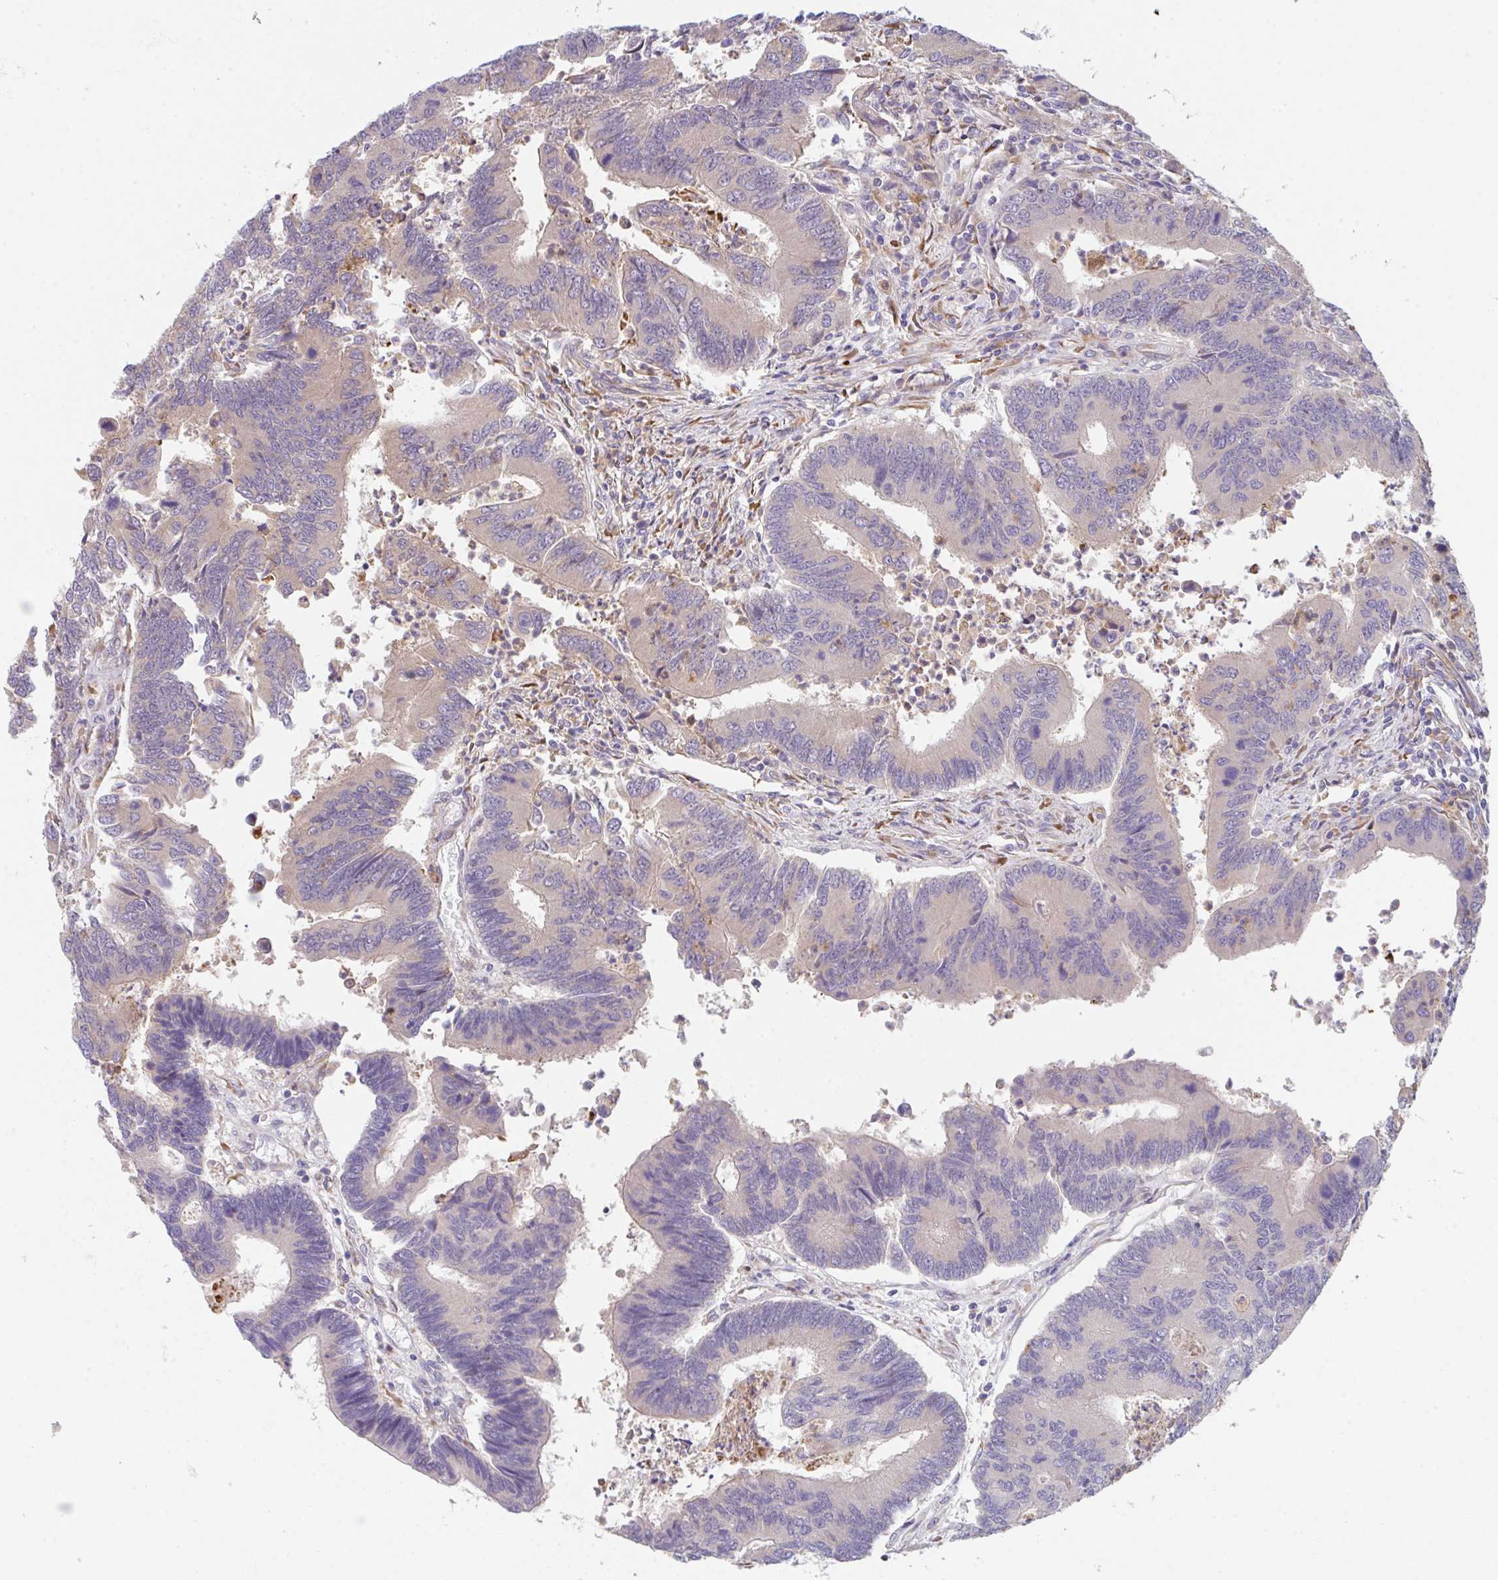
{"staining": {"intensity": "negative", "quantity": "none", "location": "none"}, "tissue": "colorectal cancer", "cell_type": "Tumor cells", "image_type": "cancer", "snomed": [{"axis": "morphology", "description": "Adenocarcinoma, NOS"}, {"axis": "topography", "description": "Colon"}], "caption": "Immunohistochemistry (IHC) photomicrograph of neoplastic tissue: human adenocarcinoma (colorectal) stained with DAB shows no significant protein positivity in tumor cells. Brightfield microscopy of immunohistochemistry (IHC) stained with DAB (brown) and hematoxylin (blue), captured at high magnification.", "gene": "TSPAN31", "patient": {"sex": "female", "age": 67}}